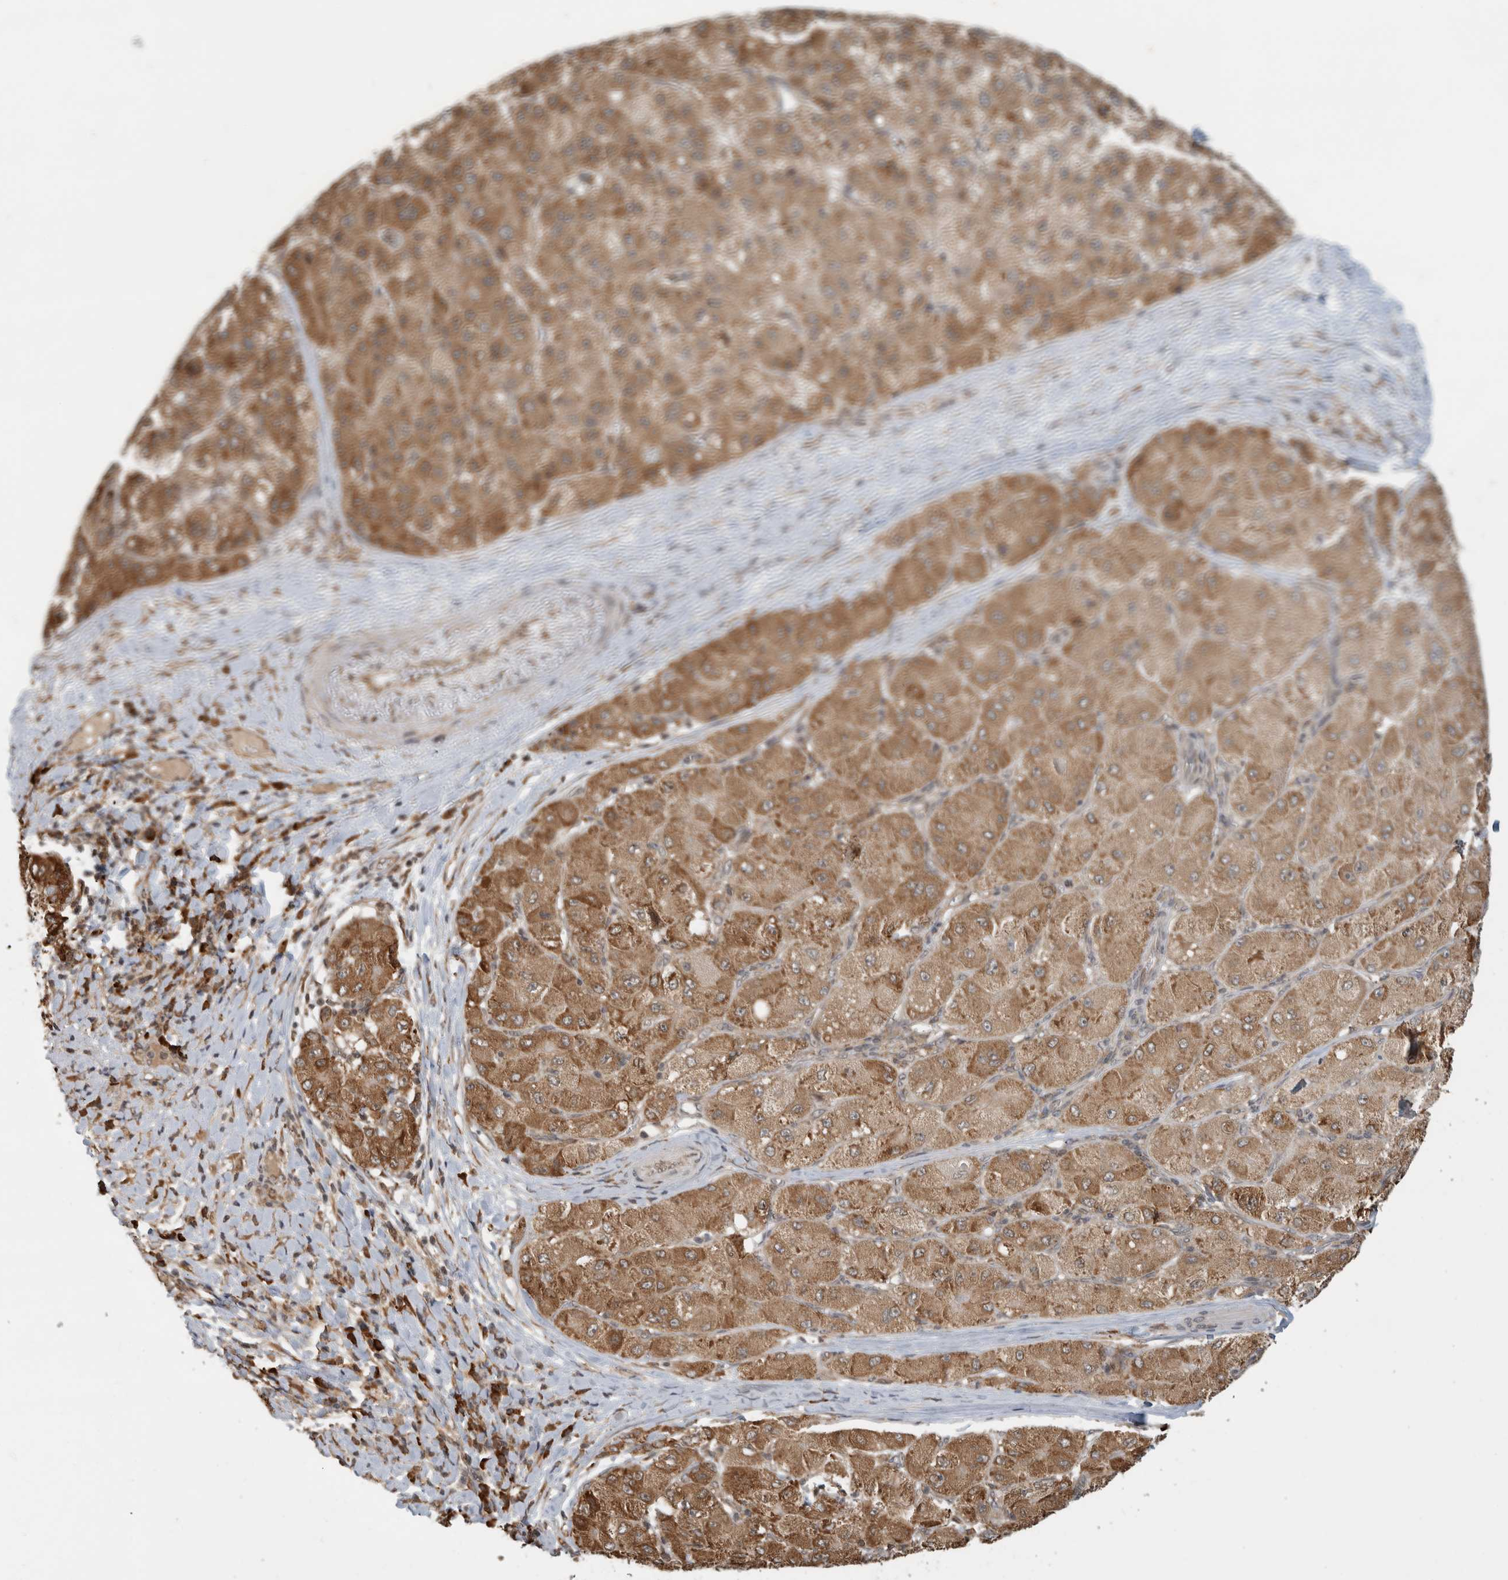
{"staining": {"intensity": "moderate", "quantity": ">75%", "location": "cytoplasmic/membranous"}, "tissue": "liver cancer", "cell_type": "Tumor cells", "image_type": "cancer", "snomed": [{"axis": "morphology", "description": "Carcinoma, Hepatocellular, NOS"}, {"axis": "topography", "description": "Liver"}], "caption": "Moderate cytoplasmic/membranous positivity for a protein is present in approximately >75% of tumor cells of liver cancer (hepatocellular carcinoma) using immunohistochemistry (IHC).", "gene": "MS4A7", "patient": {"sex": "male", "age": 80}}